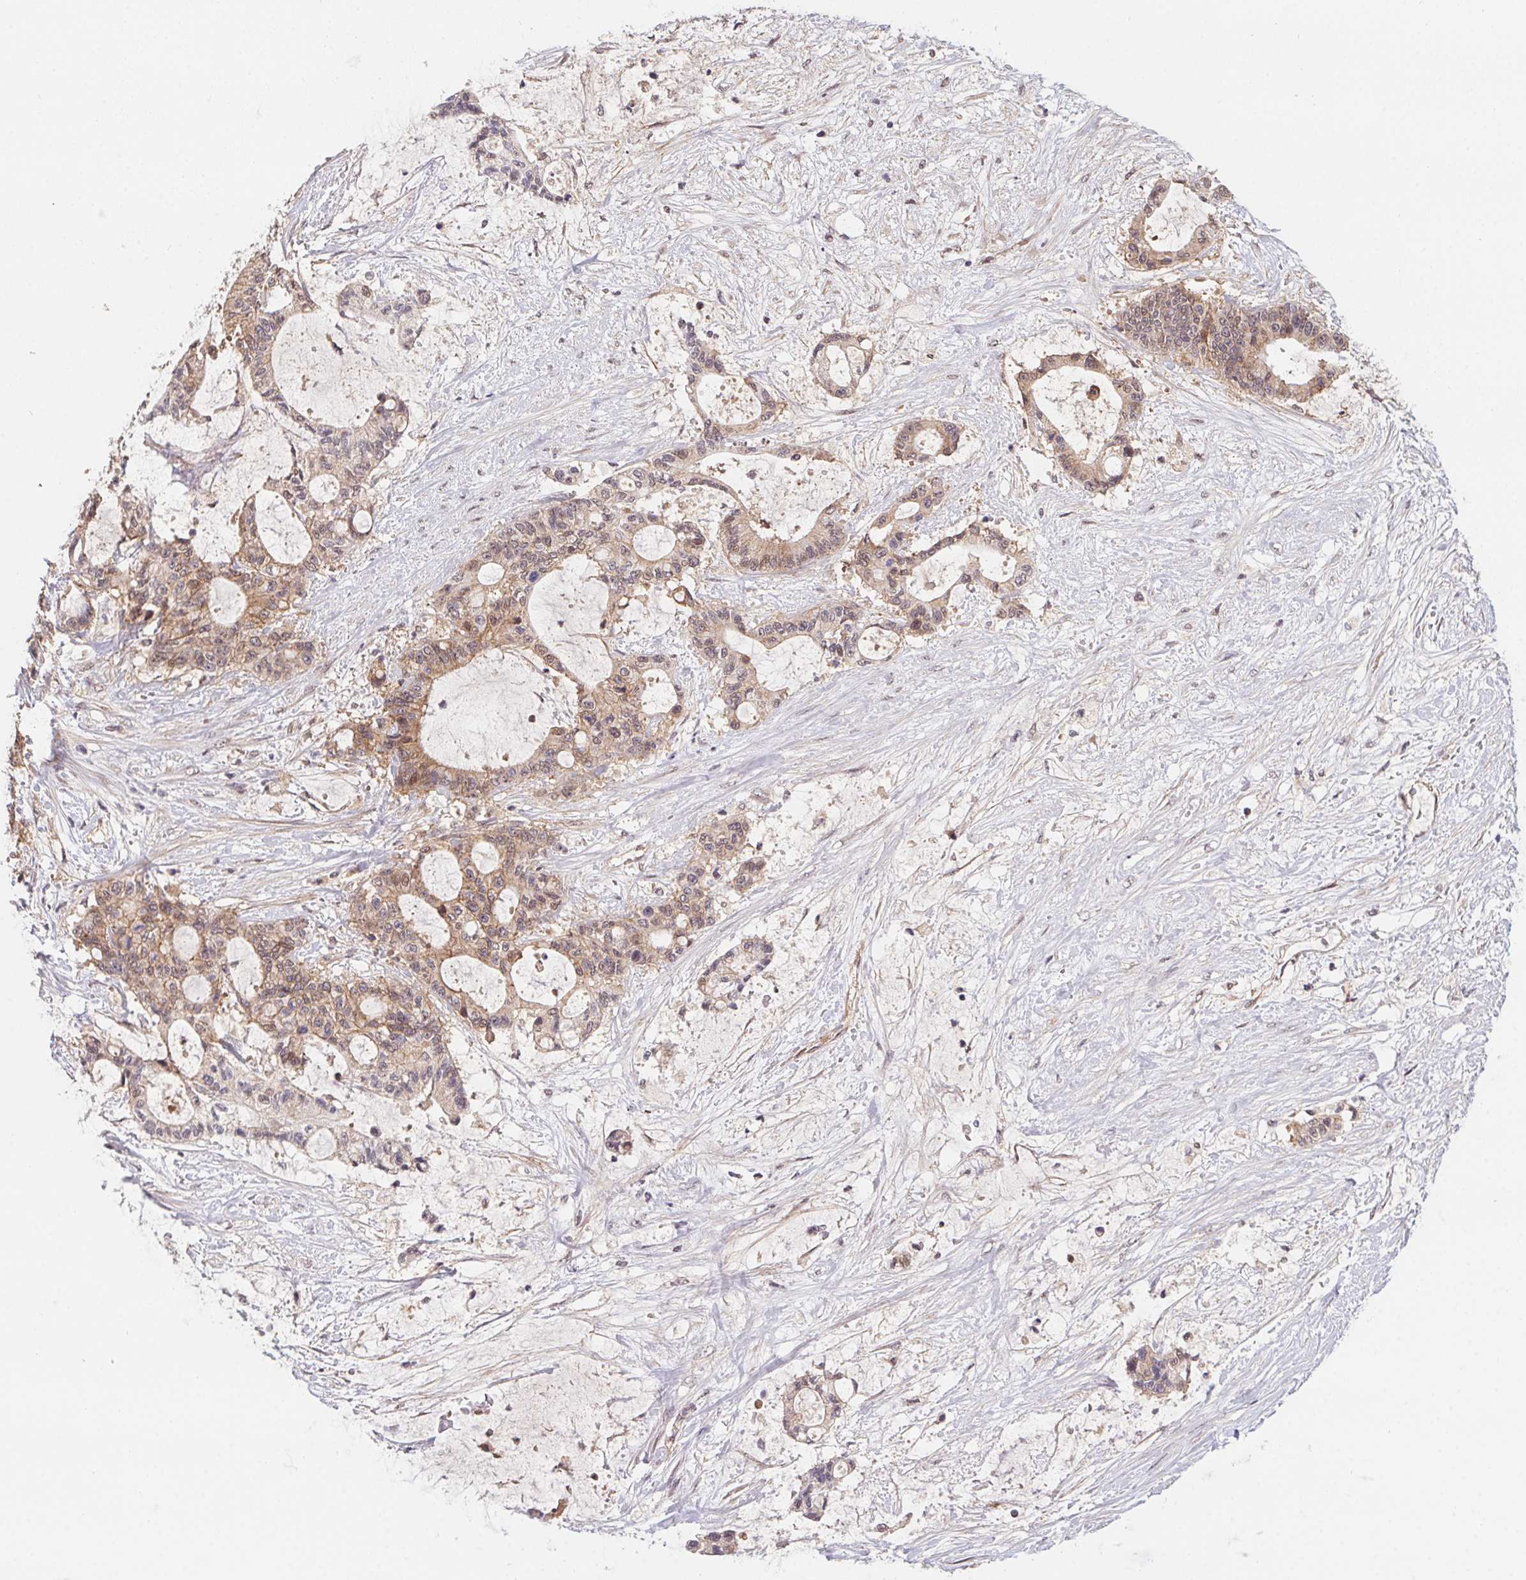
{"staining": {"intensity": "weak", "quantity": "25%-75%", "location": "cytoplasmic/membranous,nuclear"}, "tissue": "liver cancer", "cell_type": "Tumor cells", "image_type": "cancer", "snomed": [{"axis": "morphology", "description": "Normal tissue, NOS"}, {"axis": "morphology", "description": "Cholangiocarcinoma"}, {"axis": "topography", "description": "Liver"}, {"axis": "topography", "description": "Peripheral nerve tissue"}], "caption": "Protein staining of cholangiocarcinoma (liver) tissue displays weak cytoplasmic/membranous and nuclear expression in about 25%-75% of tumor cells. Ihc stains the protein in brown and the nuclei are stained blue.", "gene": "SLC52A2", "patient": {"sex": "female", "age": 73}}